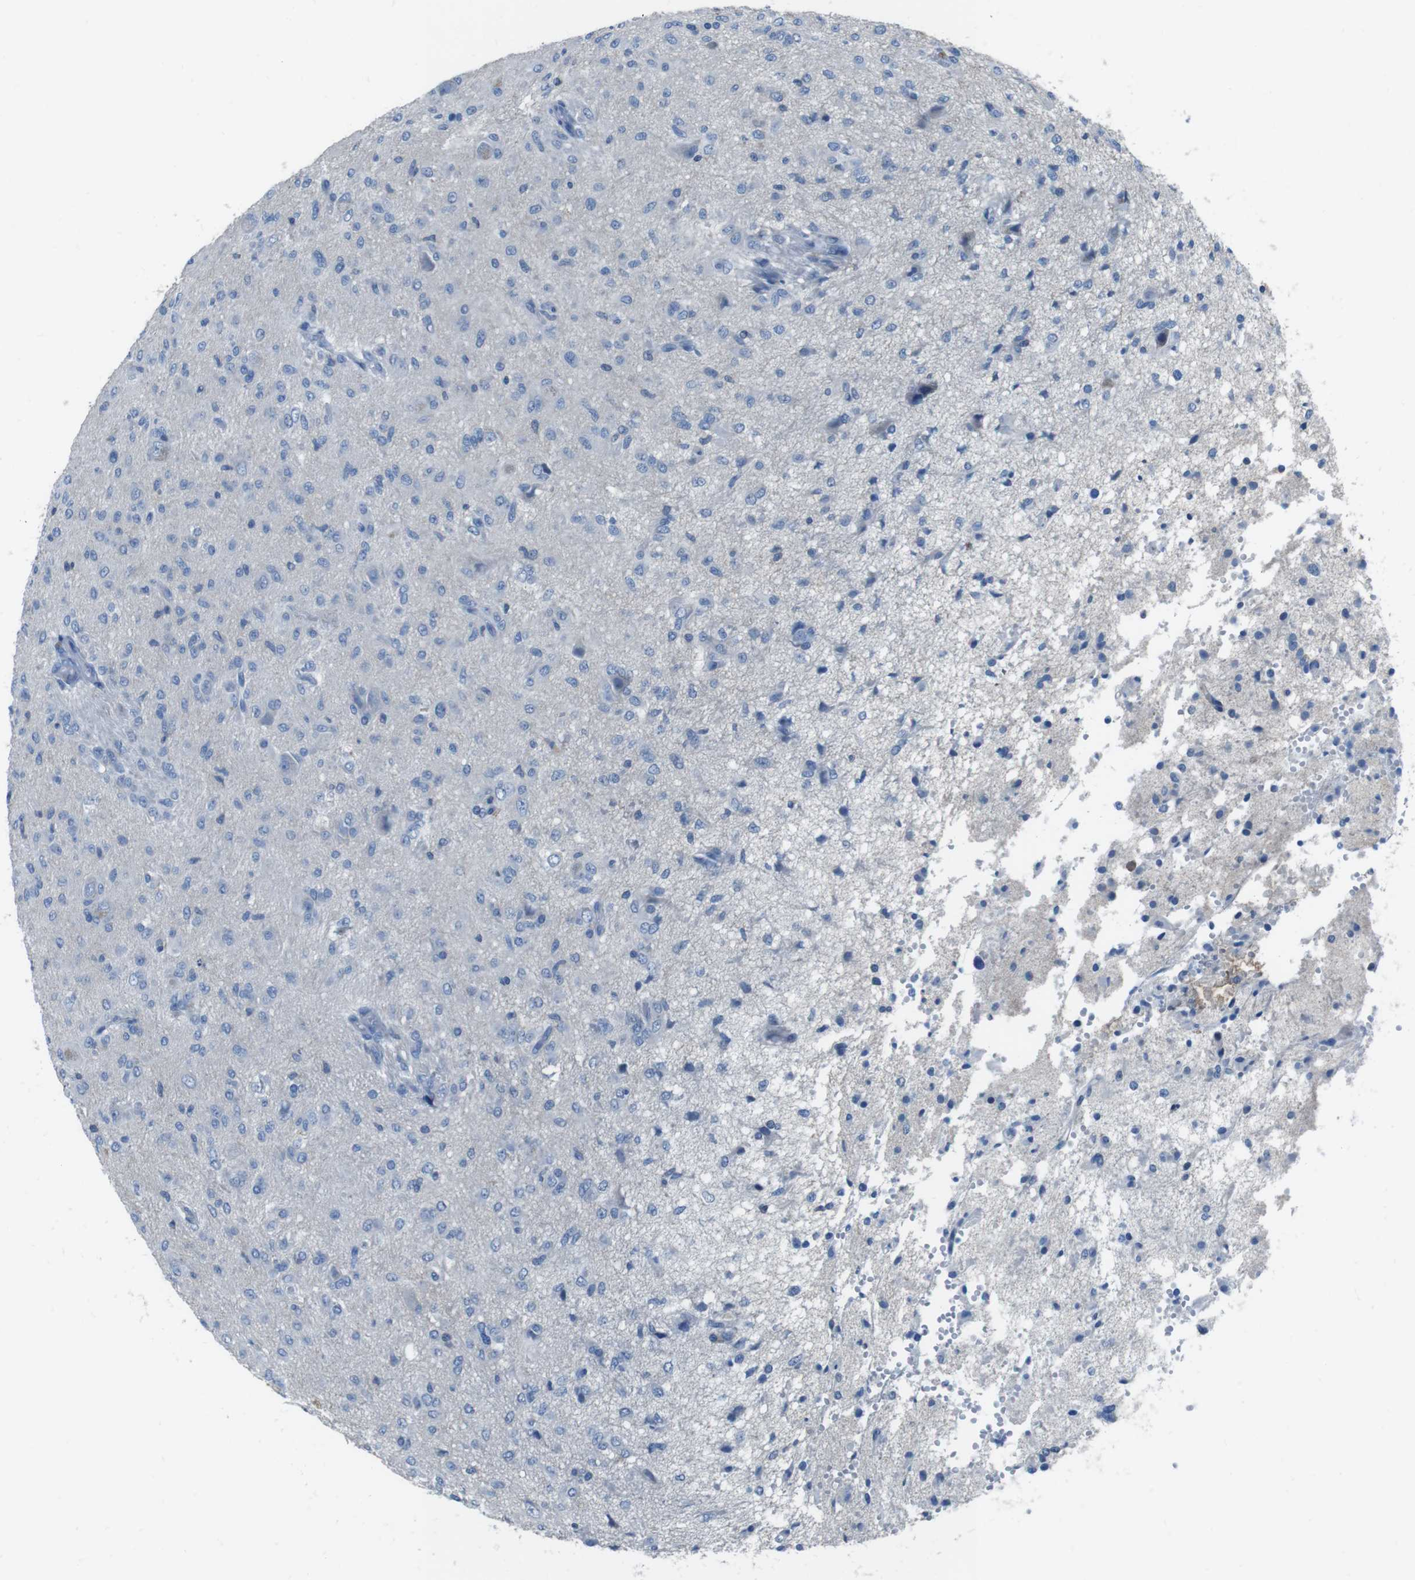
{"staining": {"intensity": "negative", "quantity": "none", "location": "none"}, "tissue": "glioma", "cell_type": "Tumor cells", "image_type": "cancer", "snomed": [{"axis": "morphology", "description": "Glioma, malignant, High grade"}, {"axis": "topography", "description": "Brain"}], "caption": "Protein analysis of malignant high-grade glioma shows no significant staining in tumor cells.", "gene": "CYP2C8", "patient": {"sex": "female", "age": 59}}